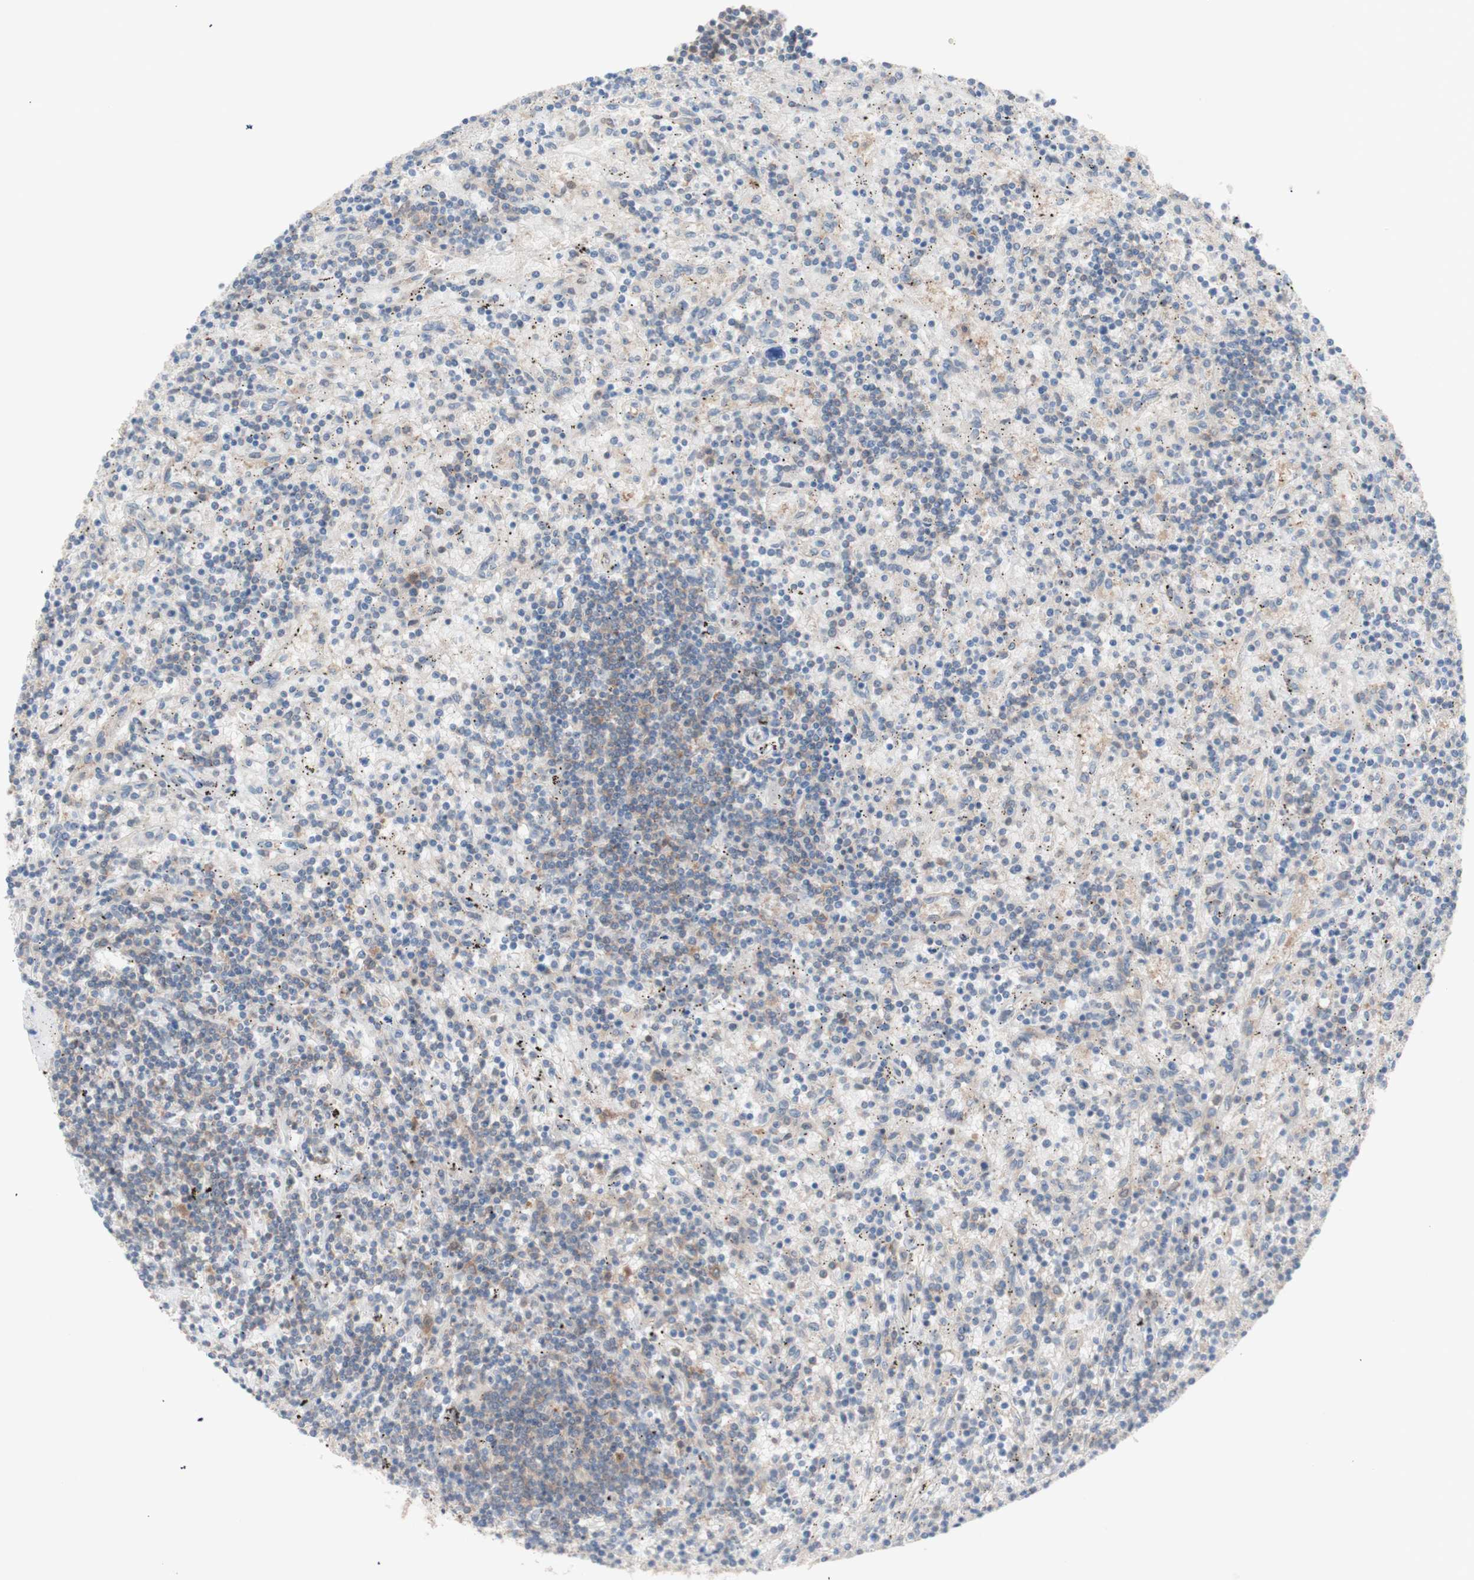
{"staining": {"intensity": "weak", "quantity": ">75%", "location": "cytoplasmic/membranous"}, "tissue": "lymphoma", "cell_type": "Tumor cells", "image_type": "cancer", "snomed": [{"axis": "morphology", "description": "Malignant lymphoma, non-Hodgkin's type, Low grade"}, {"axis": "topography", "description": "Spleen"}], "caption": "Immunohistochemical staining of low-grade malignant lymphoma, non-Hodgkin's type exhibits low levels of weak cytoplasmic/membranous protein expression in about >75% of tumor cells. The staining was performed using DAB, with brown indicating positive protein expression. Nuclei are stained blue with hematoxylin.", "gene": "PRMT5", "patient": {"sex": "male", "age": 76}}